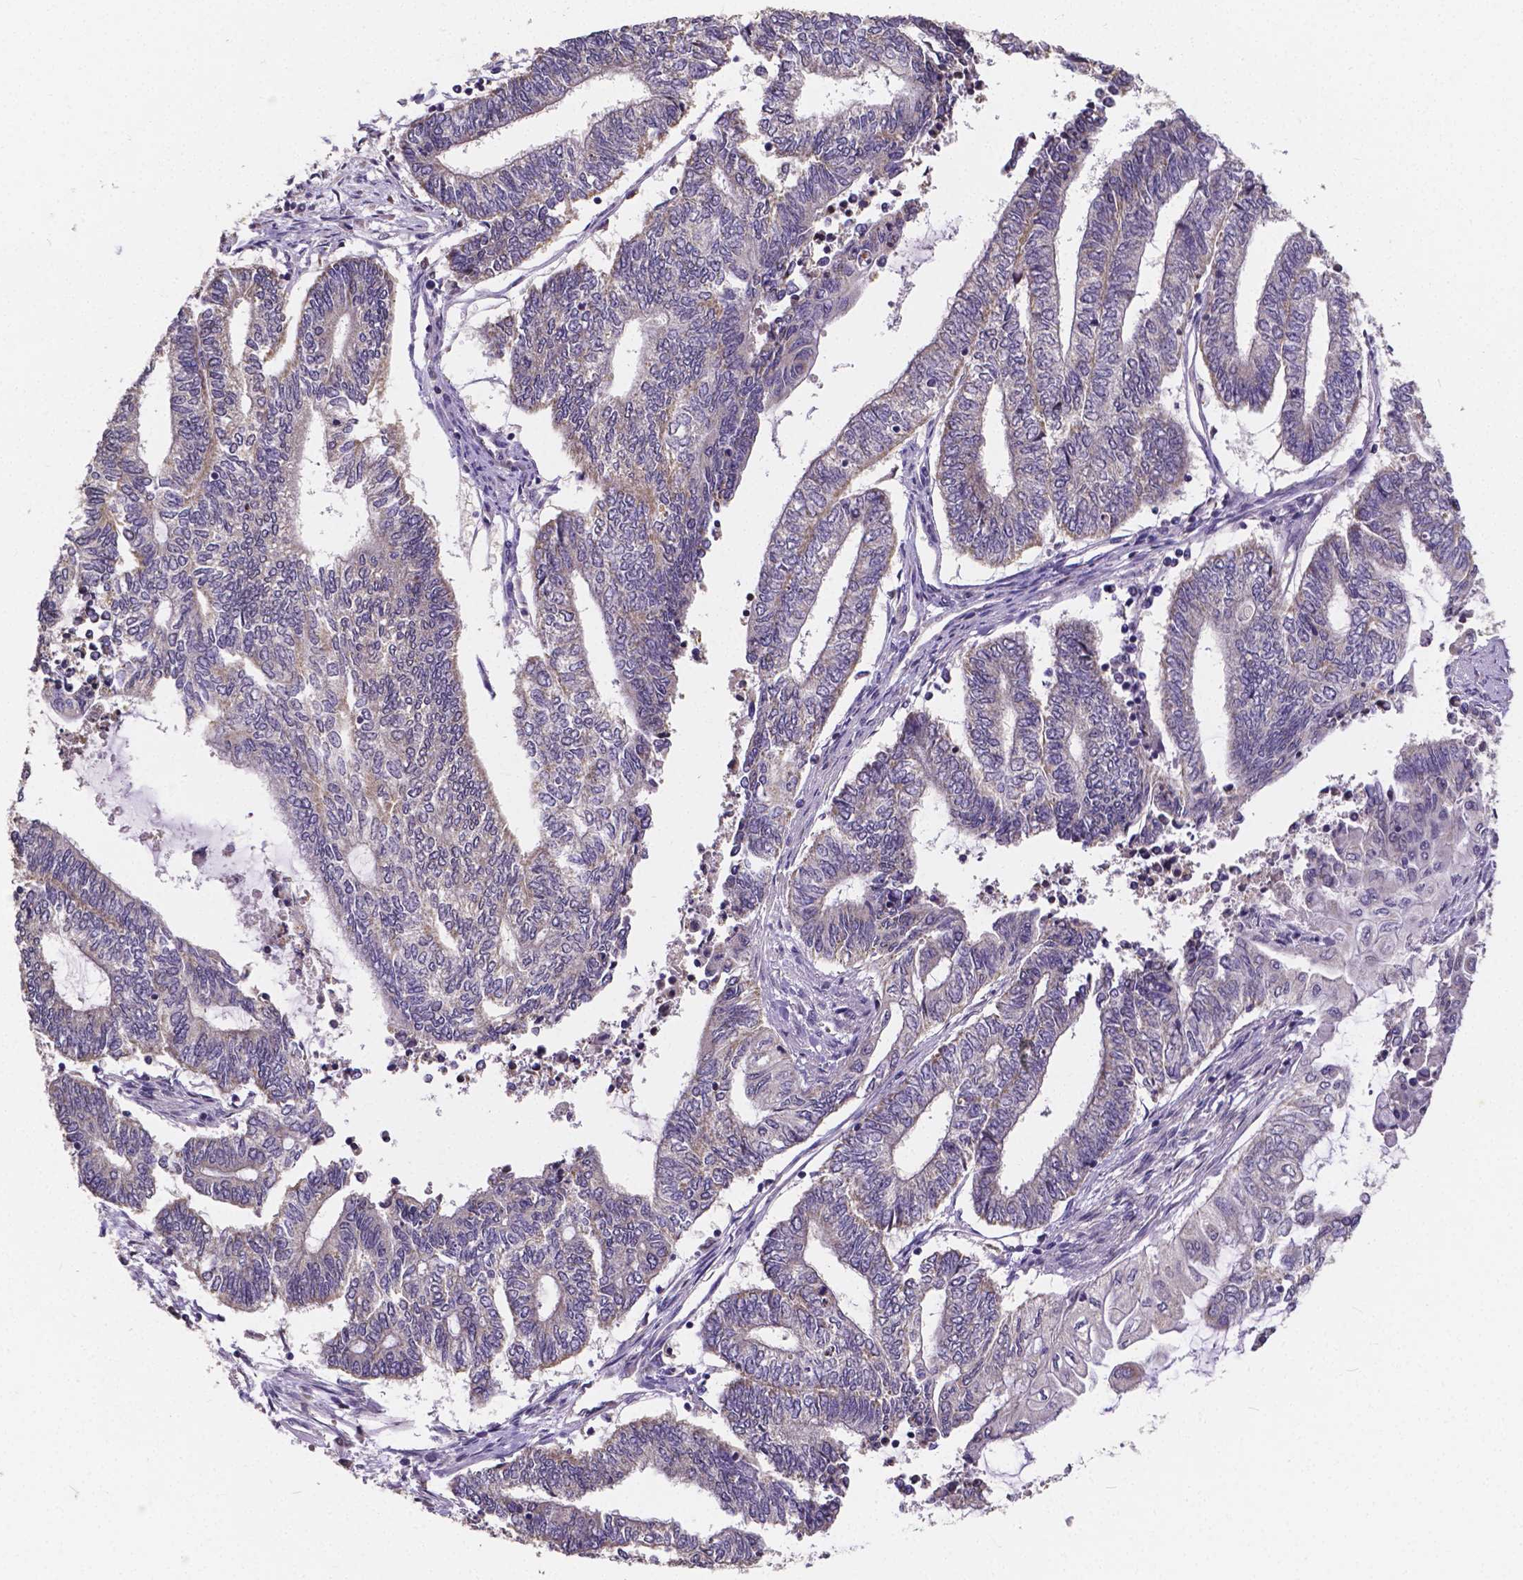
{"staining": {"intensity": "negative", "quantity": "none", "location": "none"}, "tissue": "endometrial cancer", "cell_type": "Tumor cells", "image_type": "cancer", "snomed": [{"axis": "morphology", "description": "Adenocarcinoma, NOS"}, {"axis": "topography", "description": "Uterus"}, {"axis": "topography", "description": "Endometrium"}], "caption": "This is a image of immunohistochemistry staining of adenocarcinoma (endometrial), which shows no expression in tumor cells.", "gene": "CTNNA2", "patient": {"sex": "female", "age": 70}}